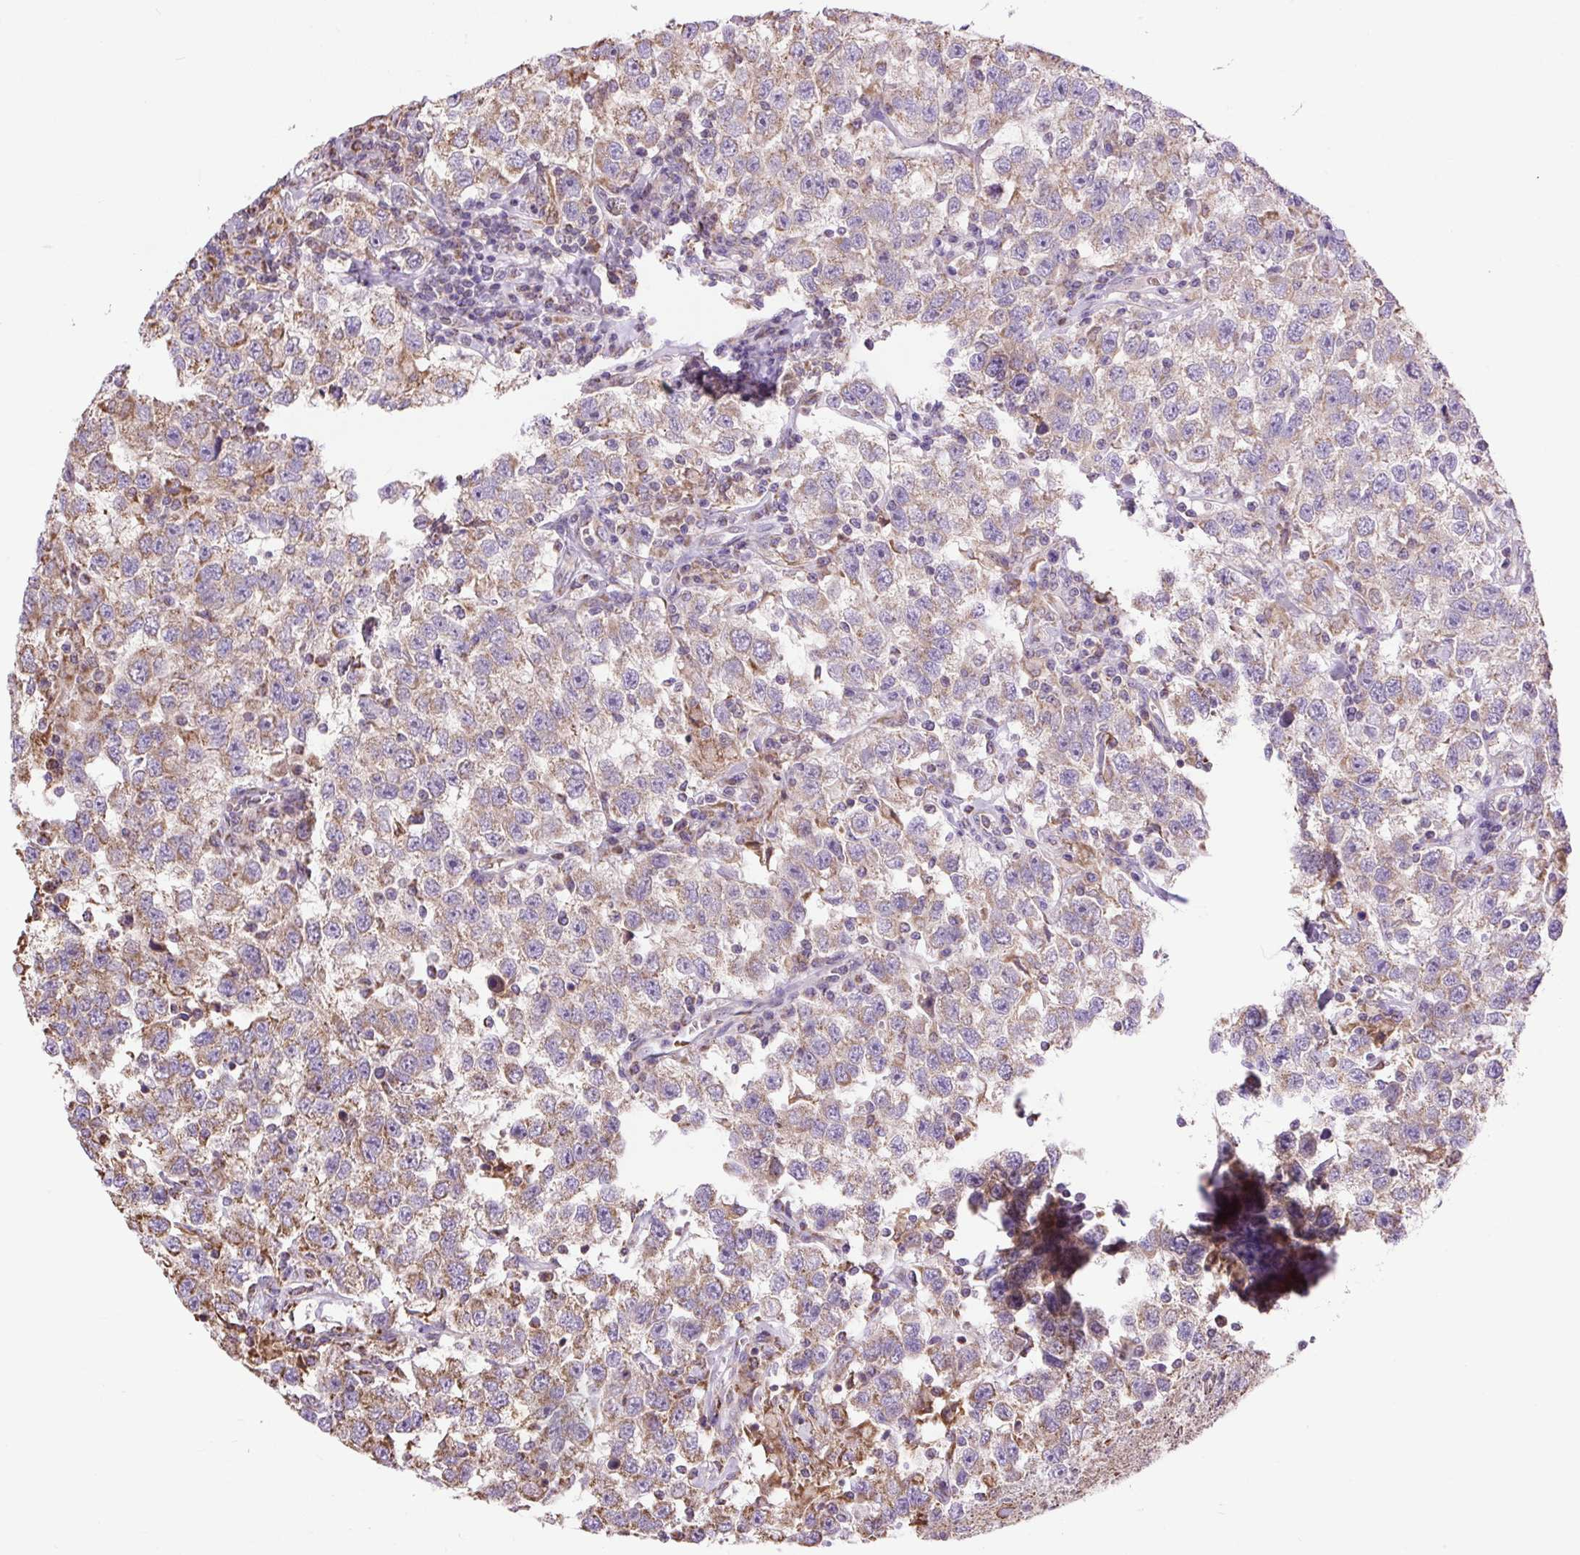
{"staining": {"intensity": "moderate", "quantity": "25%-75%", "location": "cytoplasmic/membranous"}, "tissue": "testis cancer", "cell_type": "Tumor cells", "image_type": "cancer", "snomed": [{"axis": "morphology", "description": "Seminoma, NOS"}, {"axis": "topography", "description": "Testis"}], "caption": "Human testis cancer (seminoma) stained for a protein (brown) demonstrates moderate cytoplasmic/membranous positive positivity in about 25%-75% of tumor cells.", "gene": "PLCG1", "patient": {"sex": "male", "age": 41}}